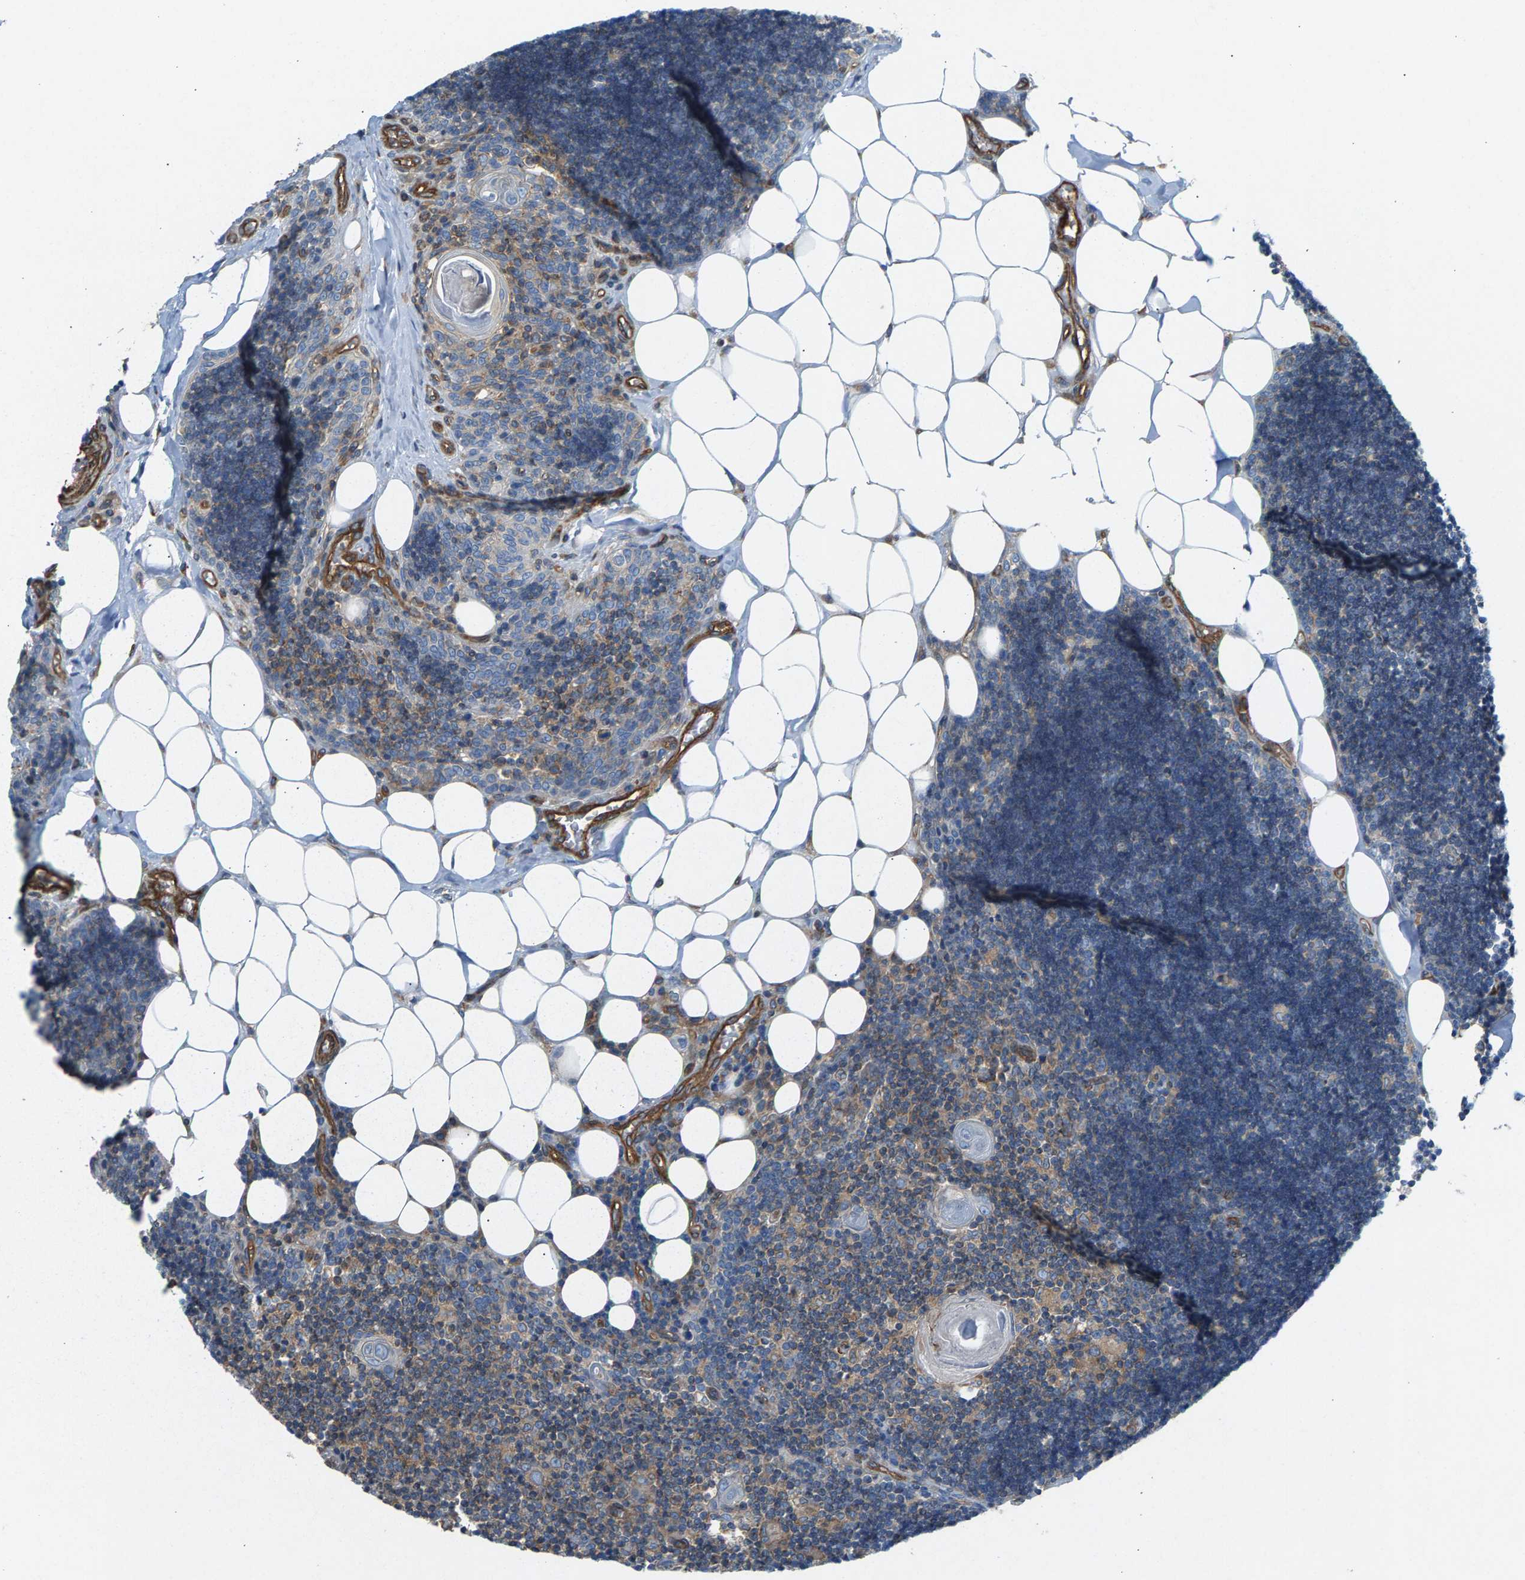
{"staining": {"intensity": "weak", "quantity": "<25%", "location": "cytoplasmic/membranous"}, "tissue": "lymph node", "cell_type": "Germinal center cells", "image_type": "normal", "snomed": [{"axis": "morphology", "description": "Normal tissue, NOS"}, {"axis": "topography", "description": "Lymph node"}], "caption": "IHC image of benign lymph node stained for a protein (brown), which shows no staining in germinal center cells.", "gene": "PDCL", "patient": {"sex": "male", "age": 33}}